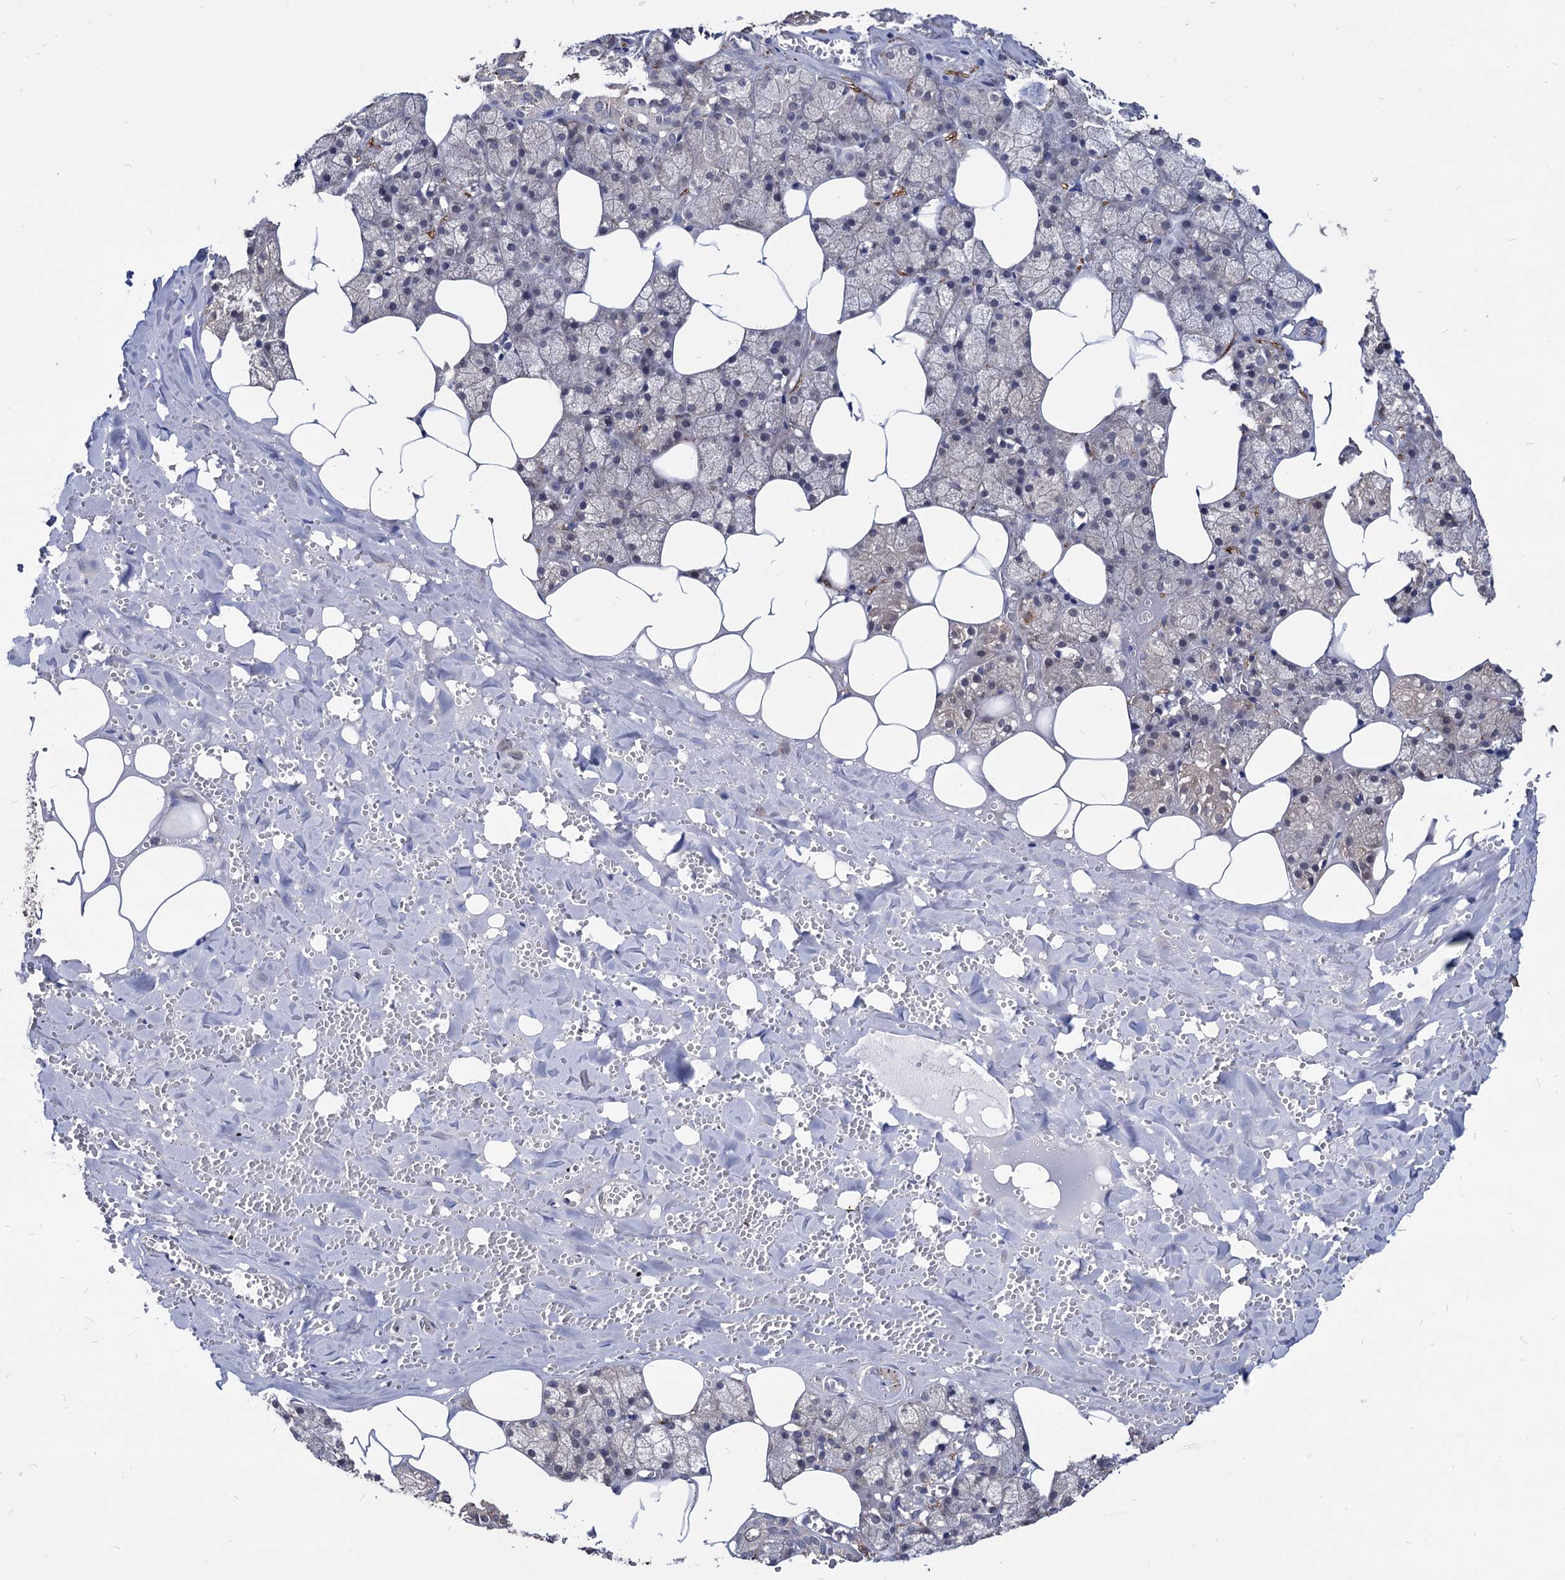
{"staining": {"intensity": "strong", "quantity": "<25%", "location": "cytoplasmic/membranous"}, "tissue": "salivary gland", "cell_type": "Glandular cells", "image_type": "normal", "snomed": [{"axis": "morphology", "description": "Normal tissue, NOS"}, {"axis": "topography", "description": "Salivary gland"}], "caption": "Salivary gland stained with a brown dye displays strong cytoplasmic/membranous positive expression in about <25% of glandular cells.", "gene": "ESD", "patient": {"sex": "male", "age": 62}}